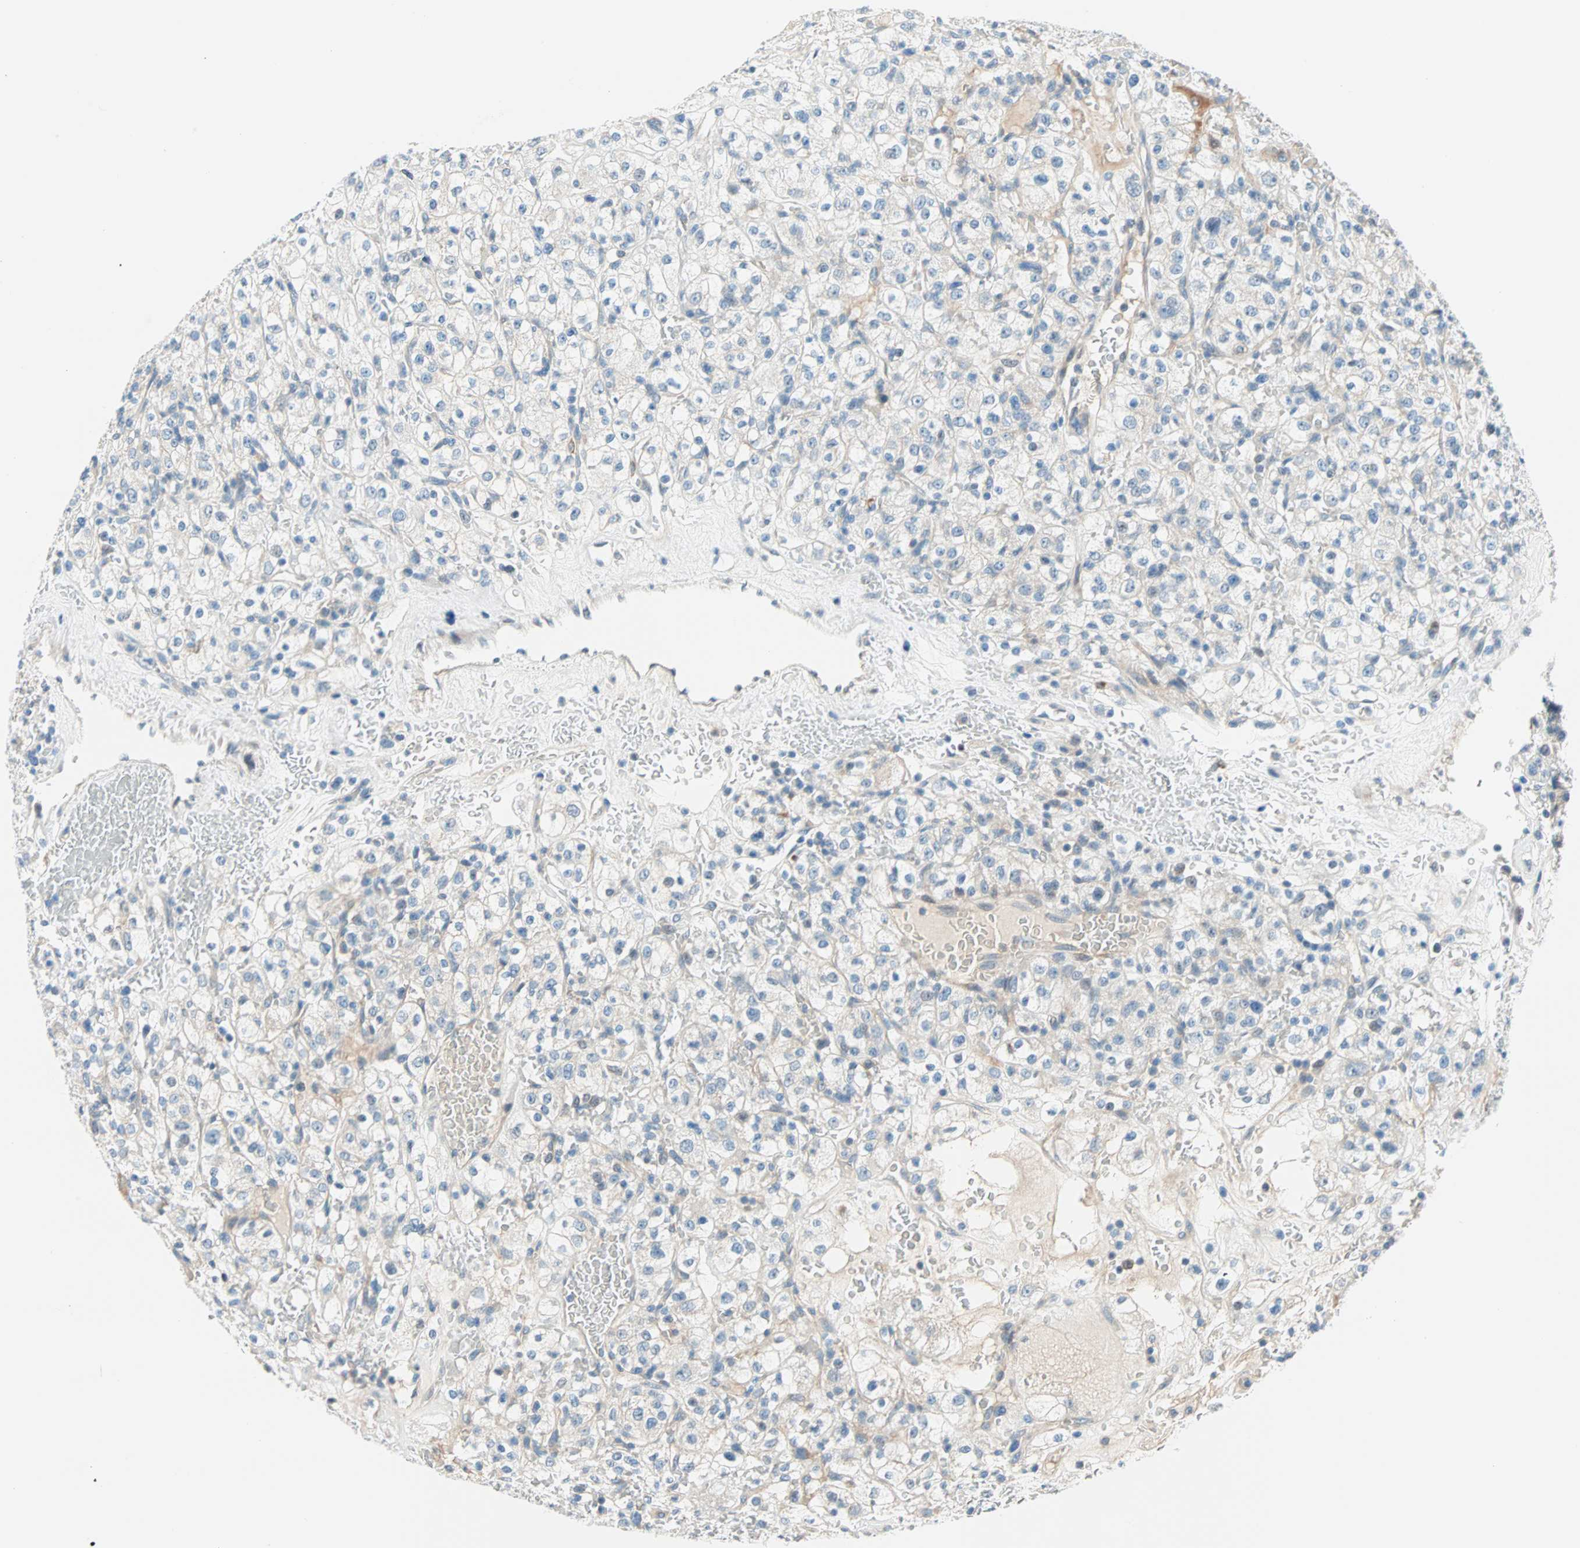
{"staining": {"intensity": "negative", "quantity": "none", "location": "none"}, "tissue": "renal cancer", "cell_type": "Tumor cells", "image_type": "cancer", "snomed": [{"axis": "morphology", "description": "Normal tissue, NOS"}, {"axis": "morphology", "description": "Adenocarcinoma, NOS"}, {"axis": "topography", "description": "Kidney"}], "caption": "A high-resolution image shows immunohistochemistry staining of adenocarcinoma (renal), which demonstrates no significant staining in tumor cells.", "gene": "TMEM163", "patient": {"sex": "female", "age": 72}}